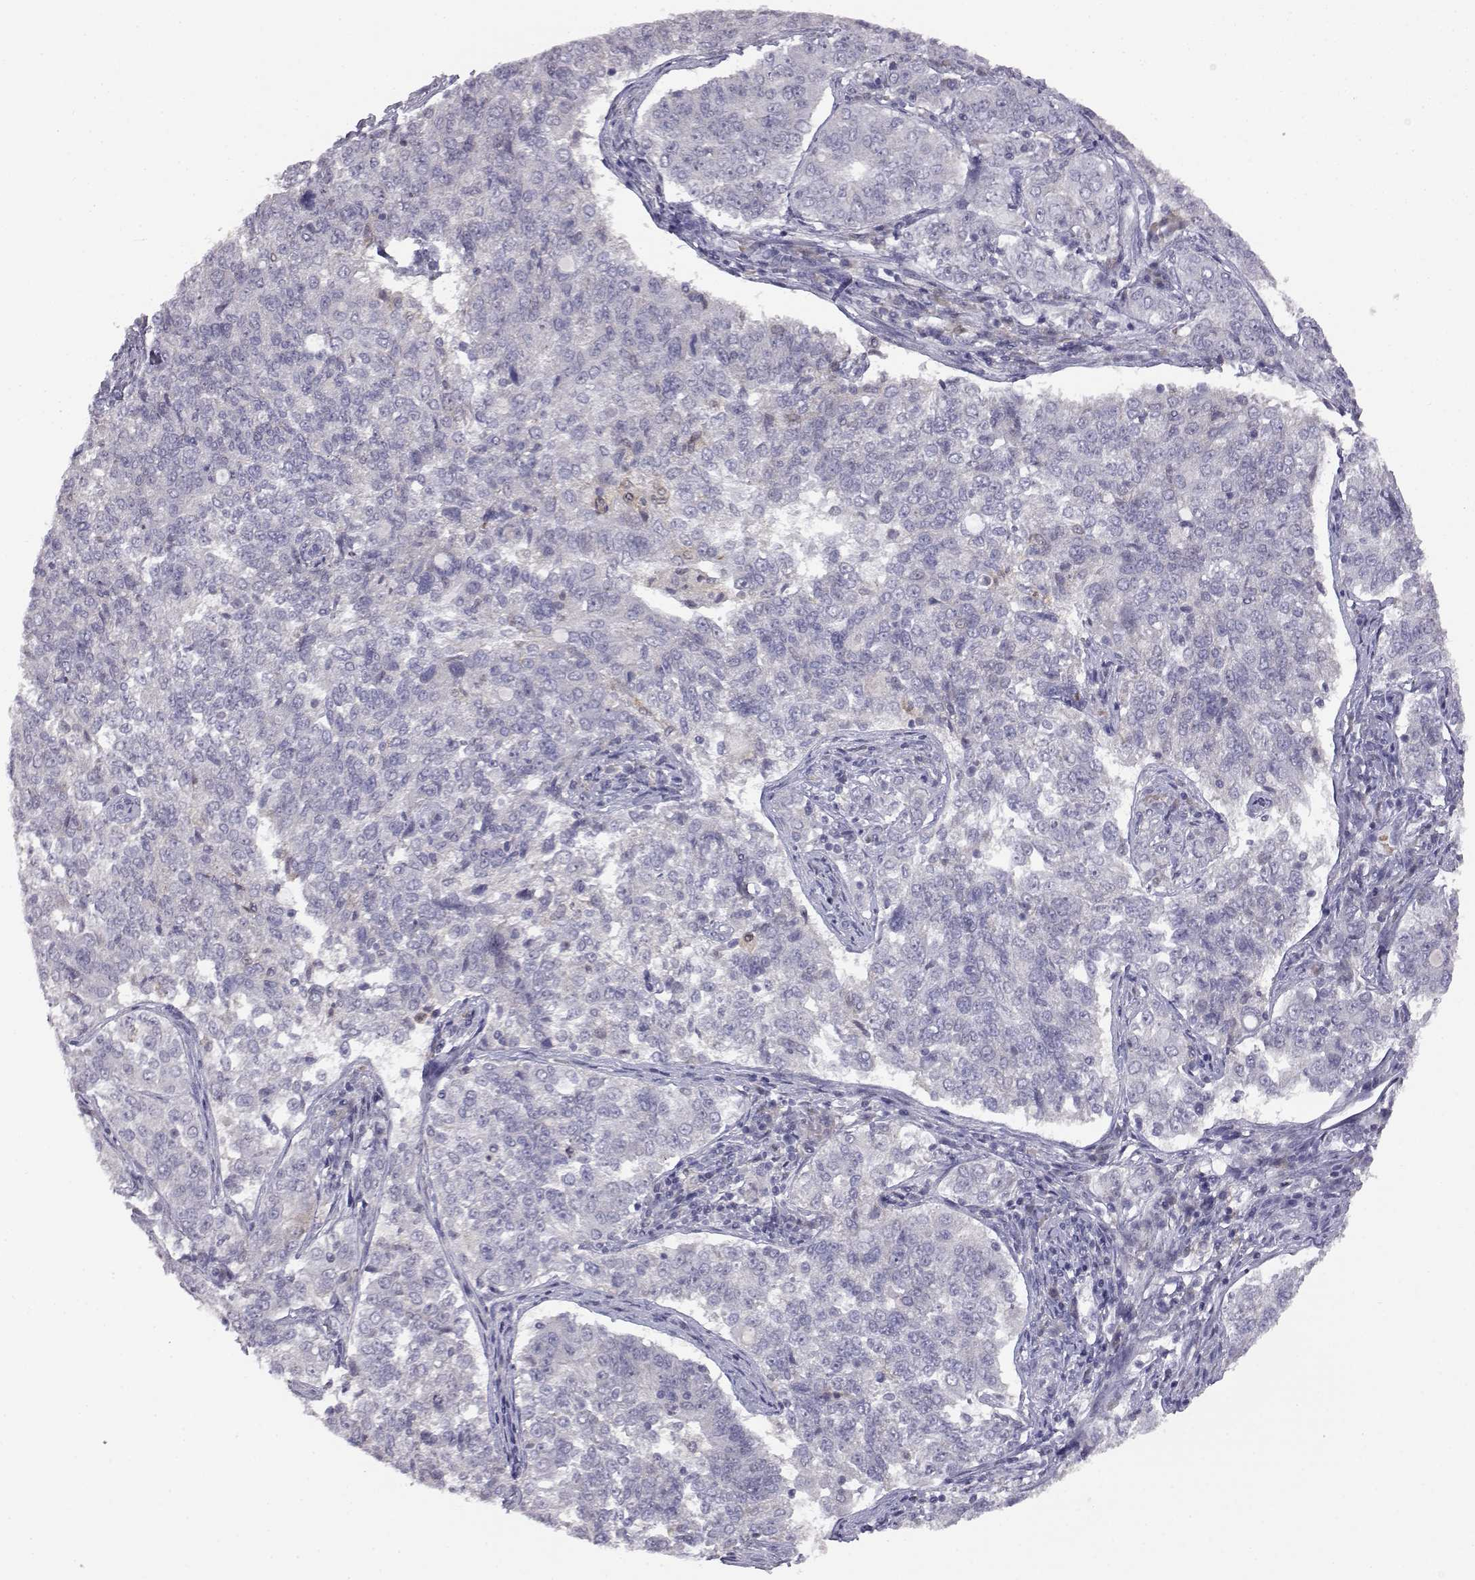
{"staining": {"intensity": "negative", "quantity": "none", "location": "none"}, "tissue": "endometrial cancer", "cell_type": "Tumor cells", "image_type": "cancer", "snomed": [{"axis": "morphology", "description": "Adenocarcinoma, NOS"}, {"axis": "topography", "description": "Endometrium"}], "caption": "IHC micrograph of endometrial adenocarcinoma stained for a protein (brown), which displays no staining in tumor cells.", "gene": "AKR1B1", "patient": {"sex": "female", "age": 43}}